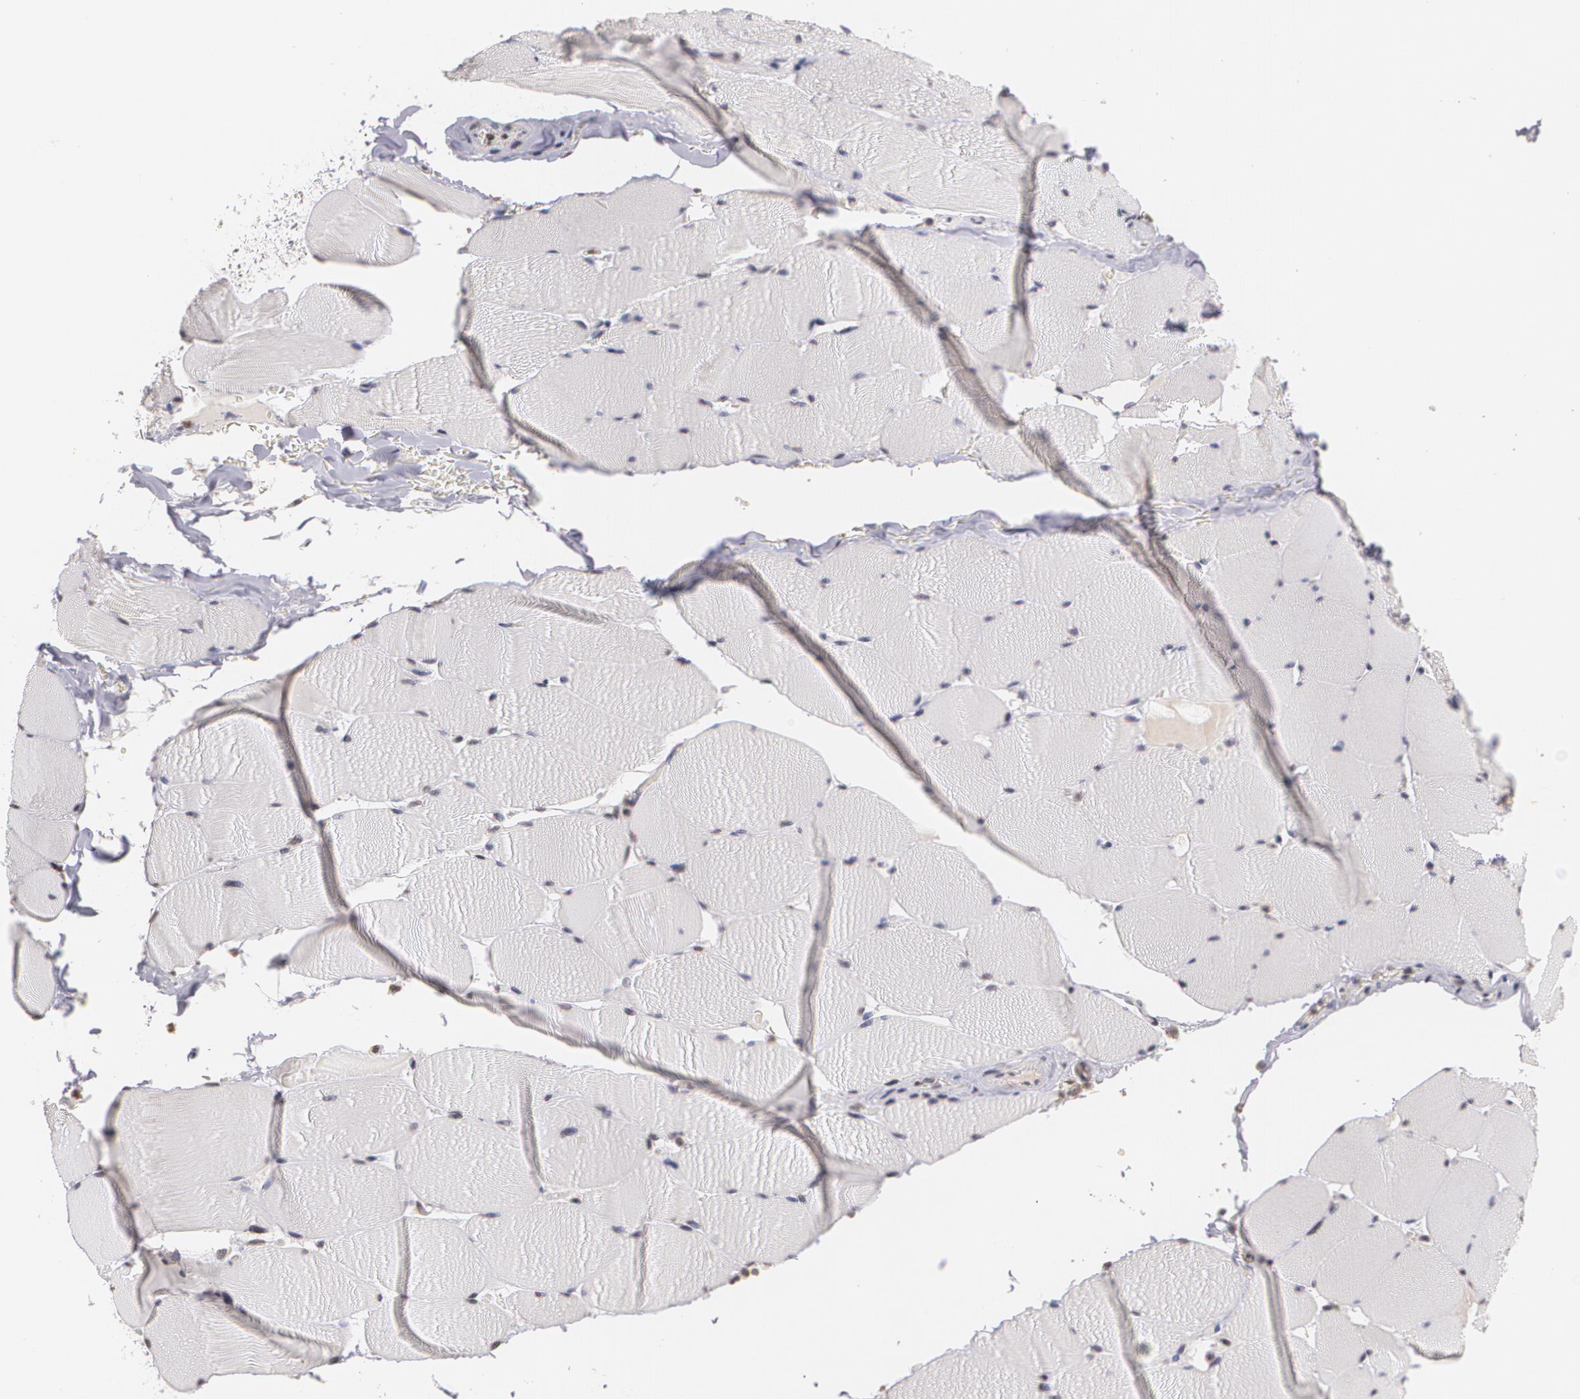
{"staining": {"intensity": "negative", "quantity": "none", "location": "none"}, "tissue": "skeletal muscle", "cell_type": "Myocytes", "image_type": "normal", "snomed": [{"axis": "morphology", "description": "Normal tissue, NOS"}, {"axis": "topography", "description": "Skeletal muscle"}], "caption": "Myocytes are negative for protein expression in normal human skeletal muscle.", "gene": "THRB", "patient": {"sex": "male", "age": 62}}